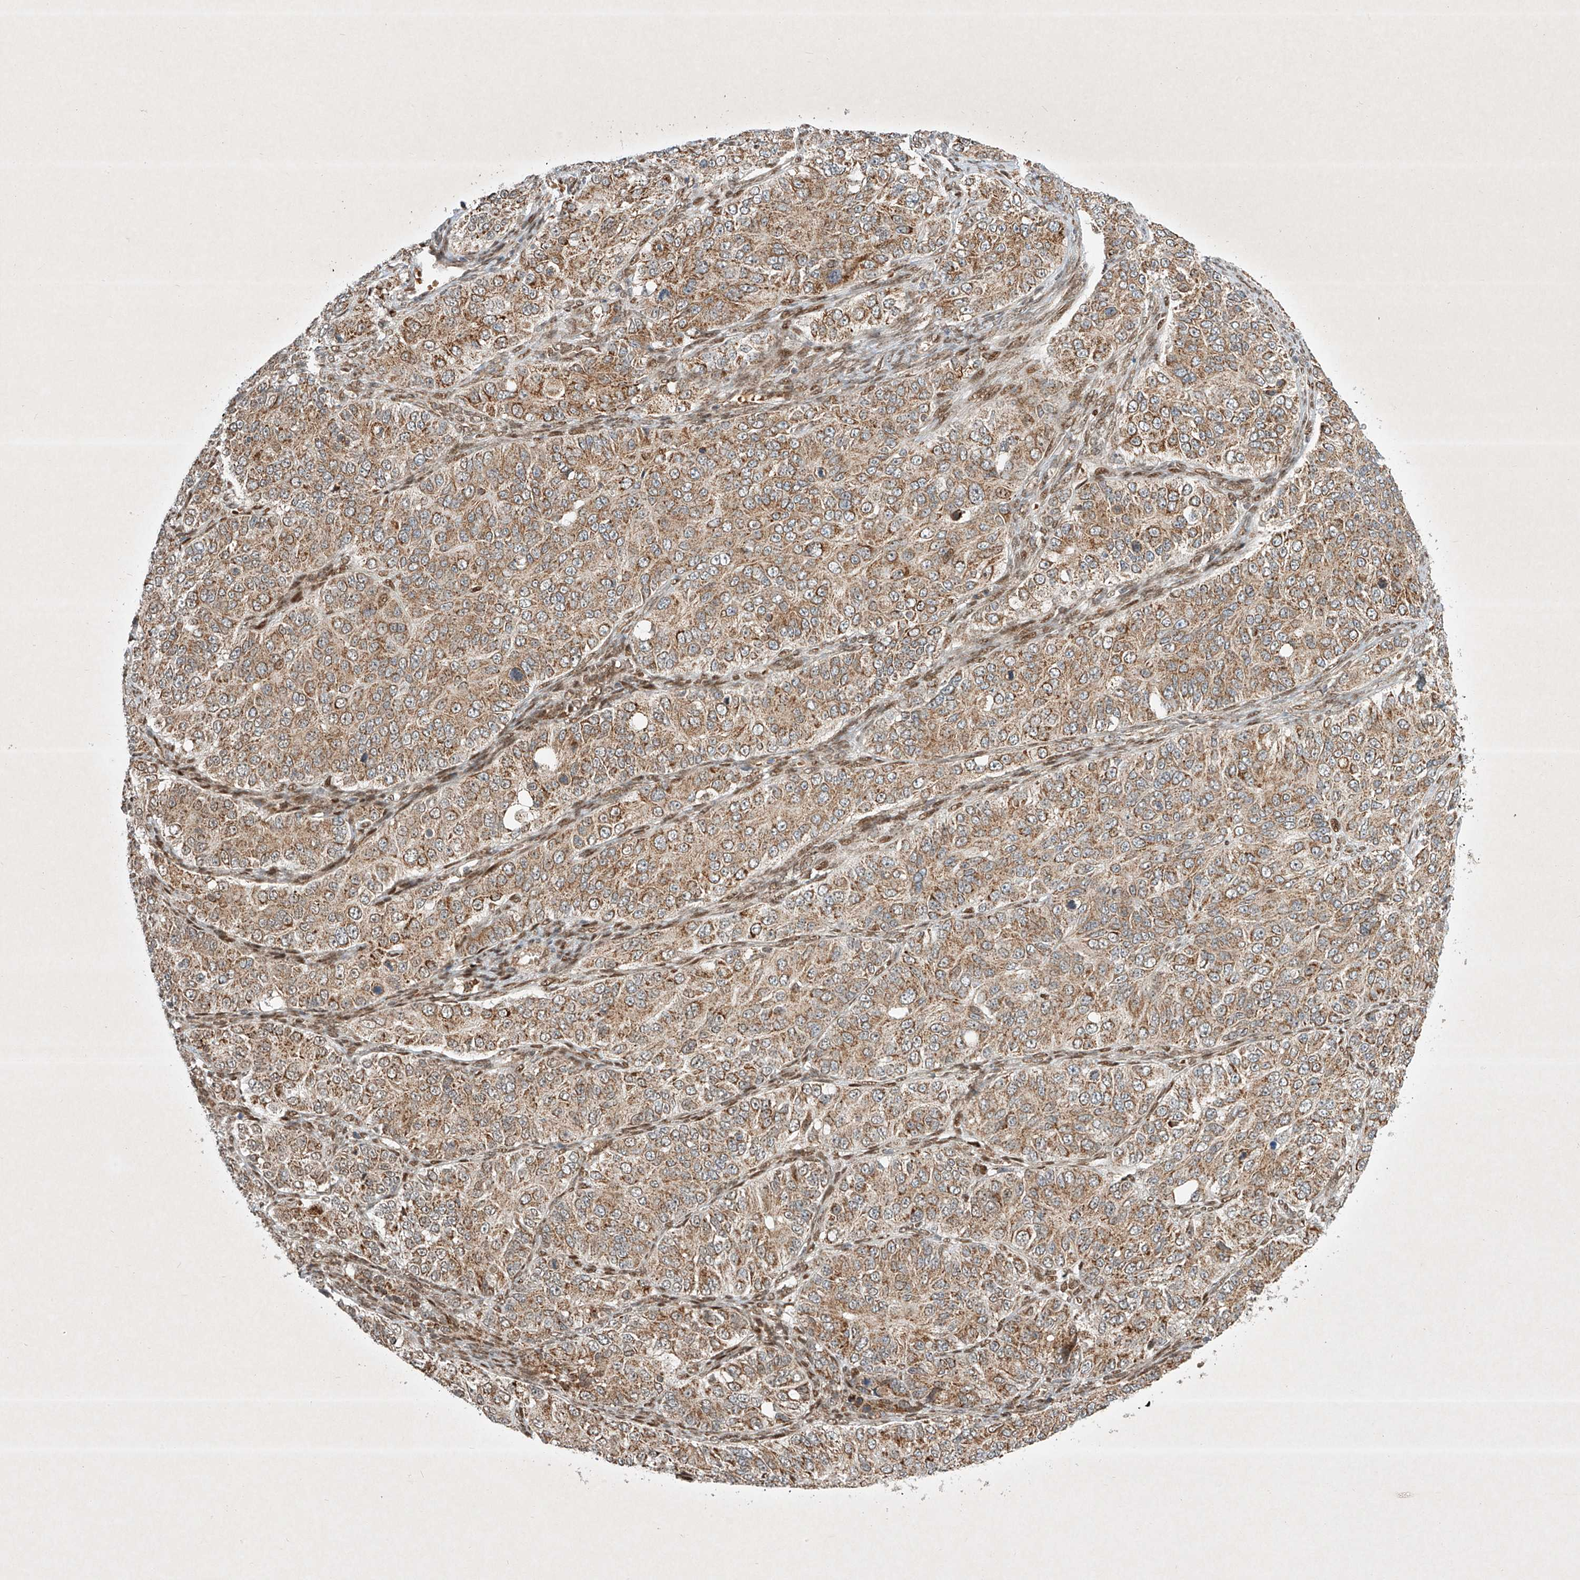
{"staining": {"intensity": "moderate", "quantity": ">75%", "location": "cytoplasmic/membranous"}, "tissue": "ovarian cancer", "cell_type": "Tumor cells", "image_type": "cancer", "snomed": [{"axis": "morphology", "description": "Carcinoma, endometroid"}, {"axis": "topography", "description": "Ovary"}], "caption": "Immunohistochemistry (IHC) image of neoplastic tissue: ovarian endometroid carcinoma stained using immunohistochemistry (IHC) reveals medium levels of moderate protein expression localized specifically in the cytoplasmic/membranous of tumor cells, appearing as a cytoplasmic/membranous brown color.", "gene": "EPG5", "patient": {"sex": "female", "age": 51}}